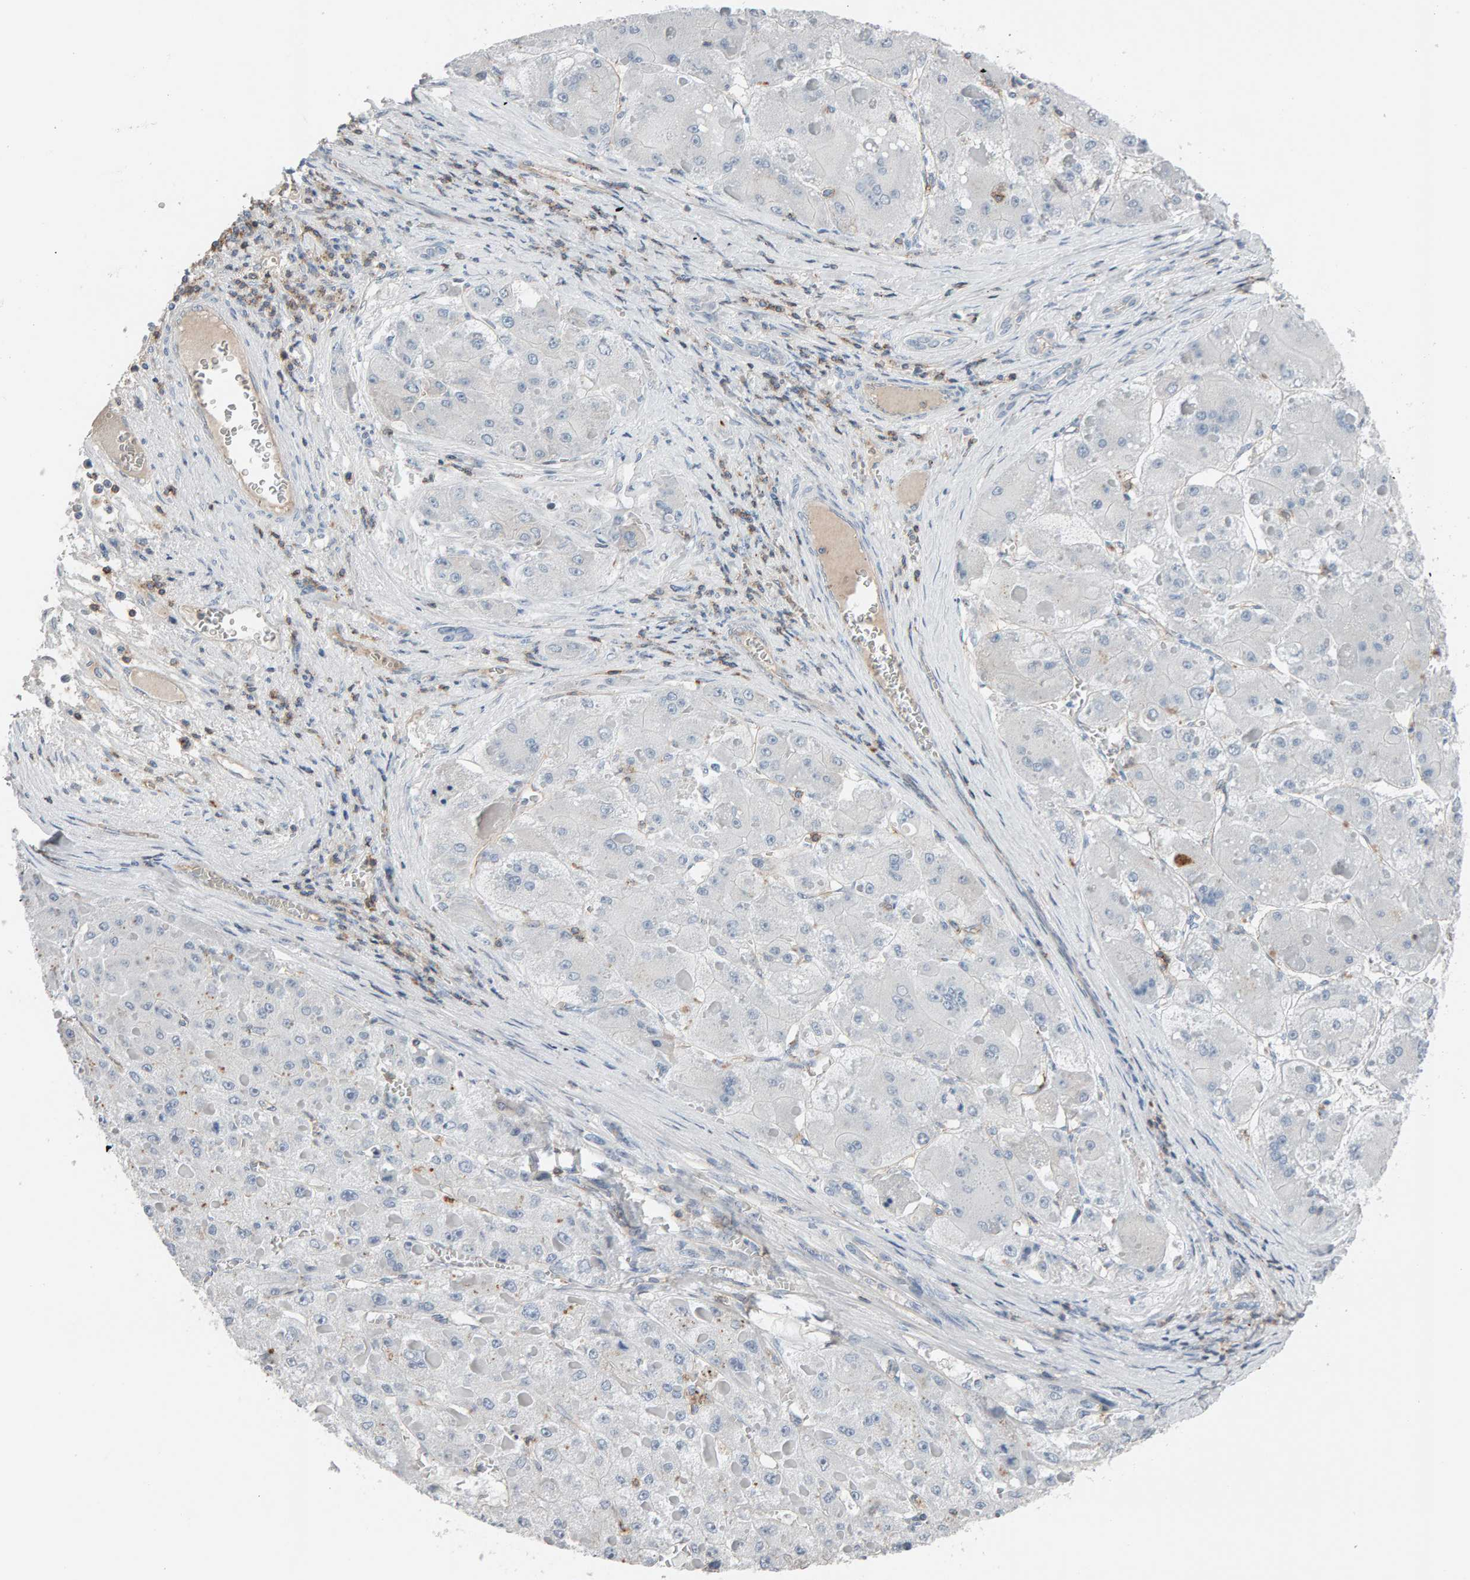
{"staining": {"intensity": "negative", "quantity": "none", "location": "none"}, "tissue": "liver cancer", "cell_type": "Tumor cells", "image_type": "cancer", "snomed": [{"axis": "morphology", "description": "Carcinoma, Hepatocellular, NOS"}, {"axis": "topography", "description": "Liver"}], "caption": "DAB (3,3'-diaminobenzidine) immunohistochemical staining of human liver cancer (hepatocellular carcinoma) demonstrates no significant expression in tumor cells.", "gene": "FYN", "patient": {"sex": "female", "age": 73}}